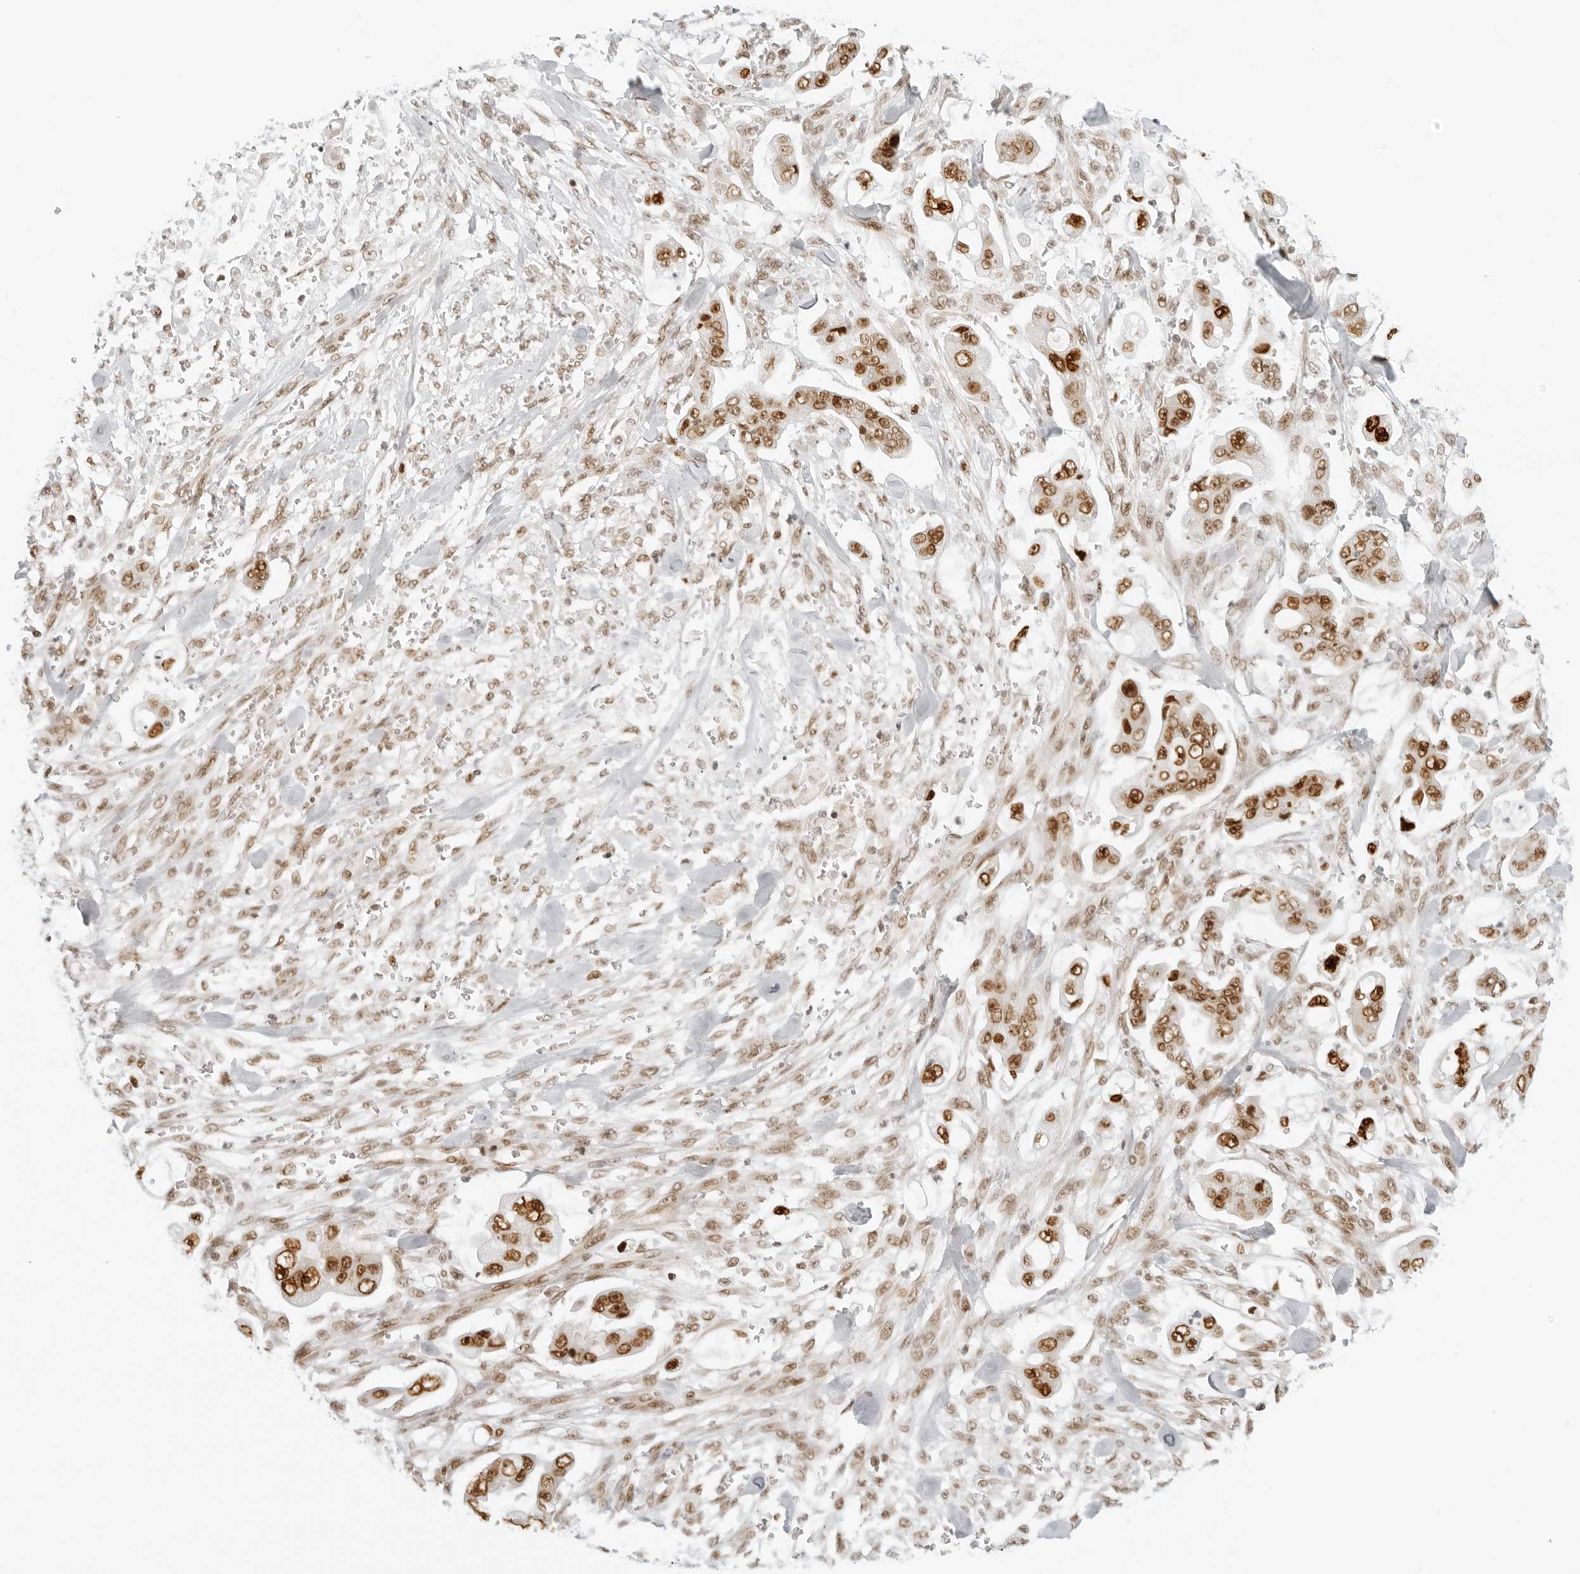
{"staining": {"intensity": "moderate", "quantity": ">75%", "location": "nuclear"}, "tissue": "stomach cancer", "cell_type": "Tumor cells", "image_type": "cancer", "snomed": [{"axis": "morphology", "description": "Adenocarcinoma, NOS"}, {"axis": "topography", "description": "Stomach"}], "caption": "There is medium levels of moderate nuclear expression in tumor cells of stomach adenocarcinoma, as demonstrated by immunohistochemical staining (brown color).", "gene": "RCC1", "patient": {"sex": "male", "age": 62}}